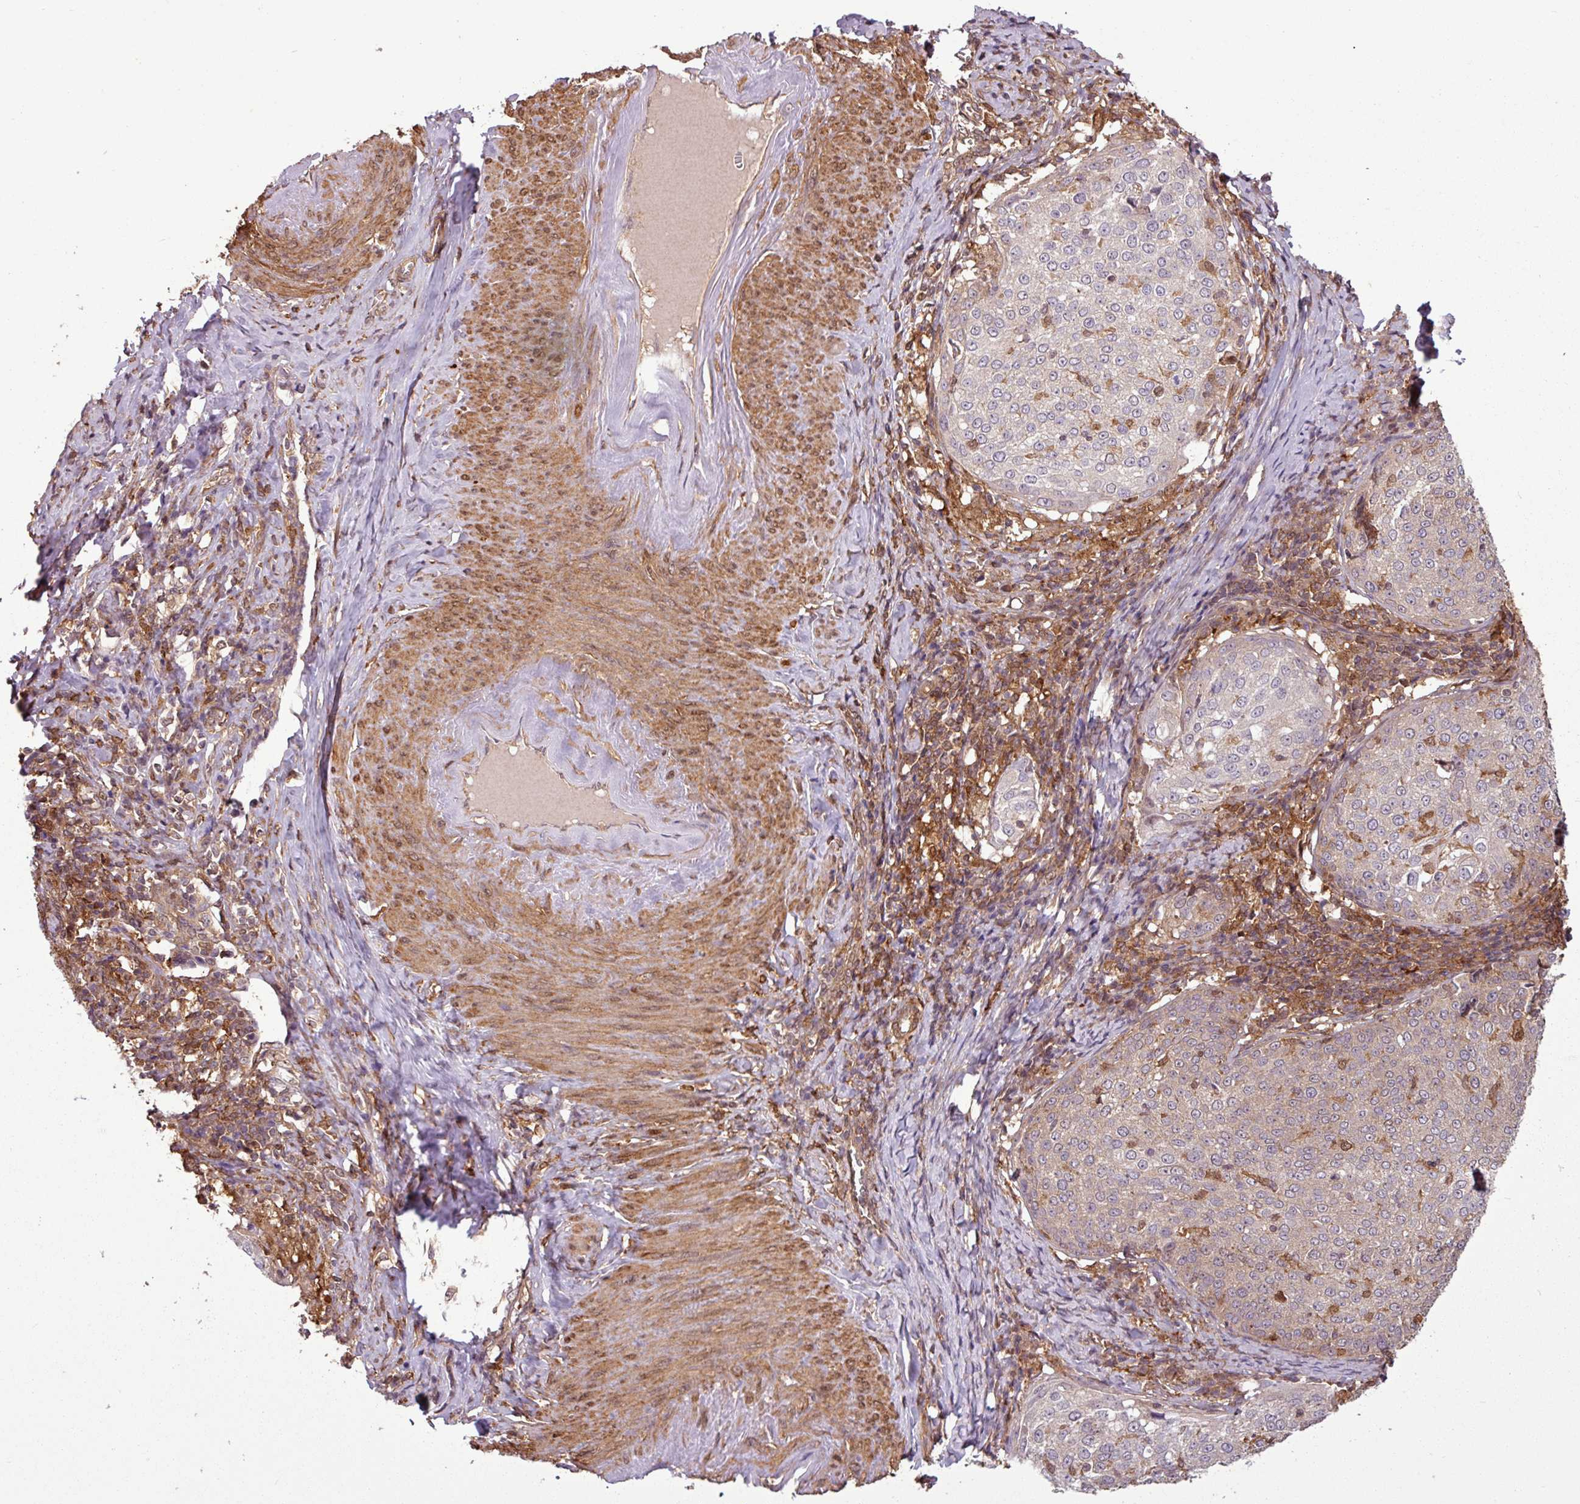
{"staining": {"intensity": "weak", "quantity": "<25%", "location": "cytoplasmic/membranous"}, "tissue": "cervical cancer", "cell_type": "Tumor cells", "image_type": "cancer", "snomed": [{"axis": "morphology", "description": "Squamous cell carcinoma, NOS"}, {"axis": "topography", "description": "Cervix"}], "caption": "The immunohistochemistry (IHC) histopathology image has no significant expression in tumor cells of cervical cancer (squamous cell carcinoma) tissue.", "gene": "SH3BGRL", "patient": {"sex": "female", "age": 57}}